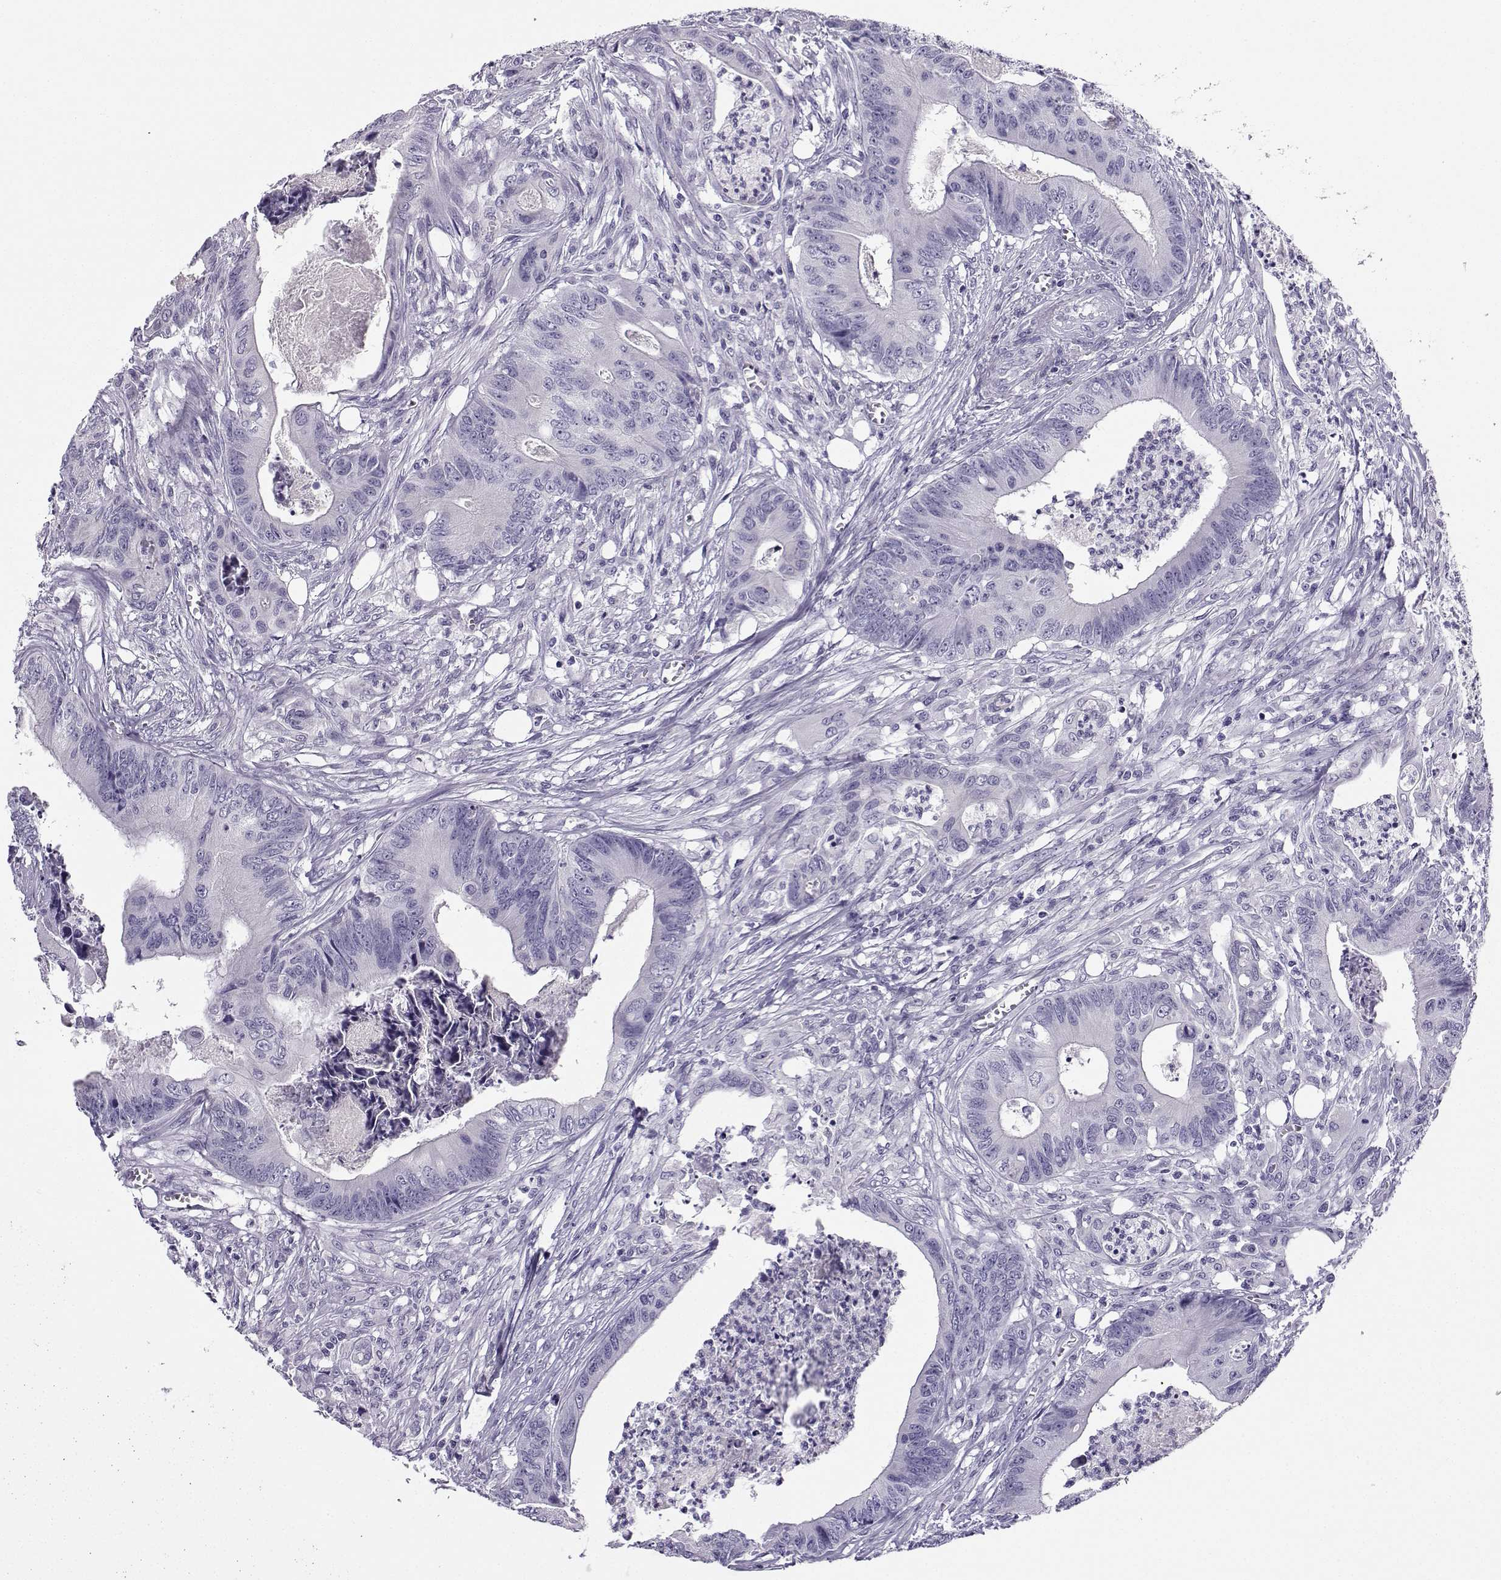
{"staining": {"intensity": "negative", "quantity": "none", "location": "none"}, "tissue": "colorectal cancer", "cell_type": "Tumor cells", "image_type": "cancer", "snomed": [{"axis": "morphology", "description": "Adenocarcinoma, NOS"}, {"axis": "topography", "description": "Colon"}], "caption": "The micrograph displays no staining of tumor cells in colorectal cancer (adenocarcinoma). (DAB (3,3'-diaminobenzidine) immunohistochemistry visualized using brightfield microscopy, high magnification).", "gene": "NEFL", "patient": {"sex": "male", "age": 84}}